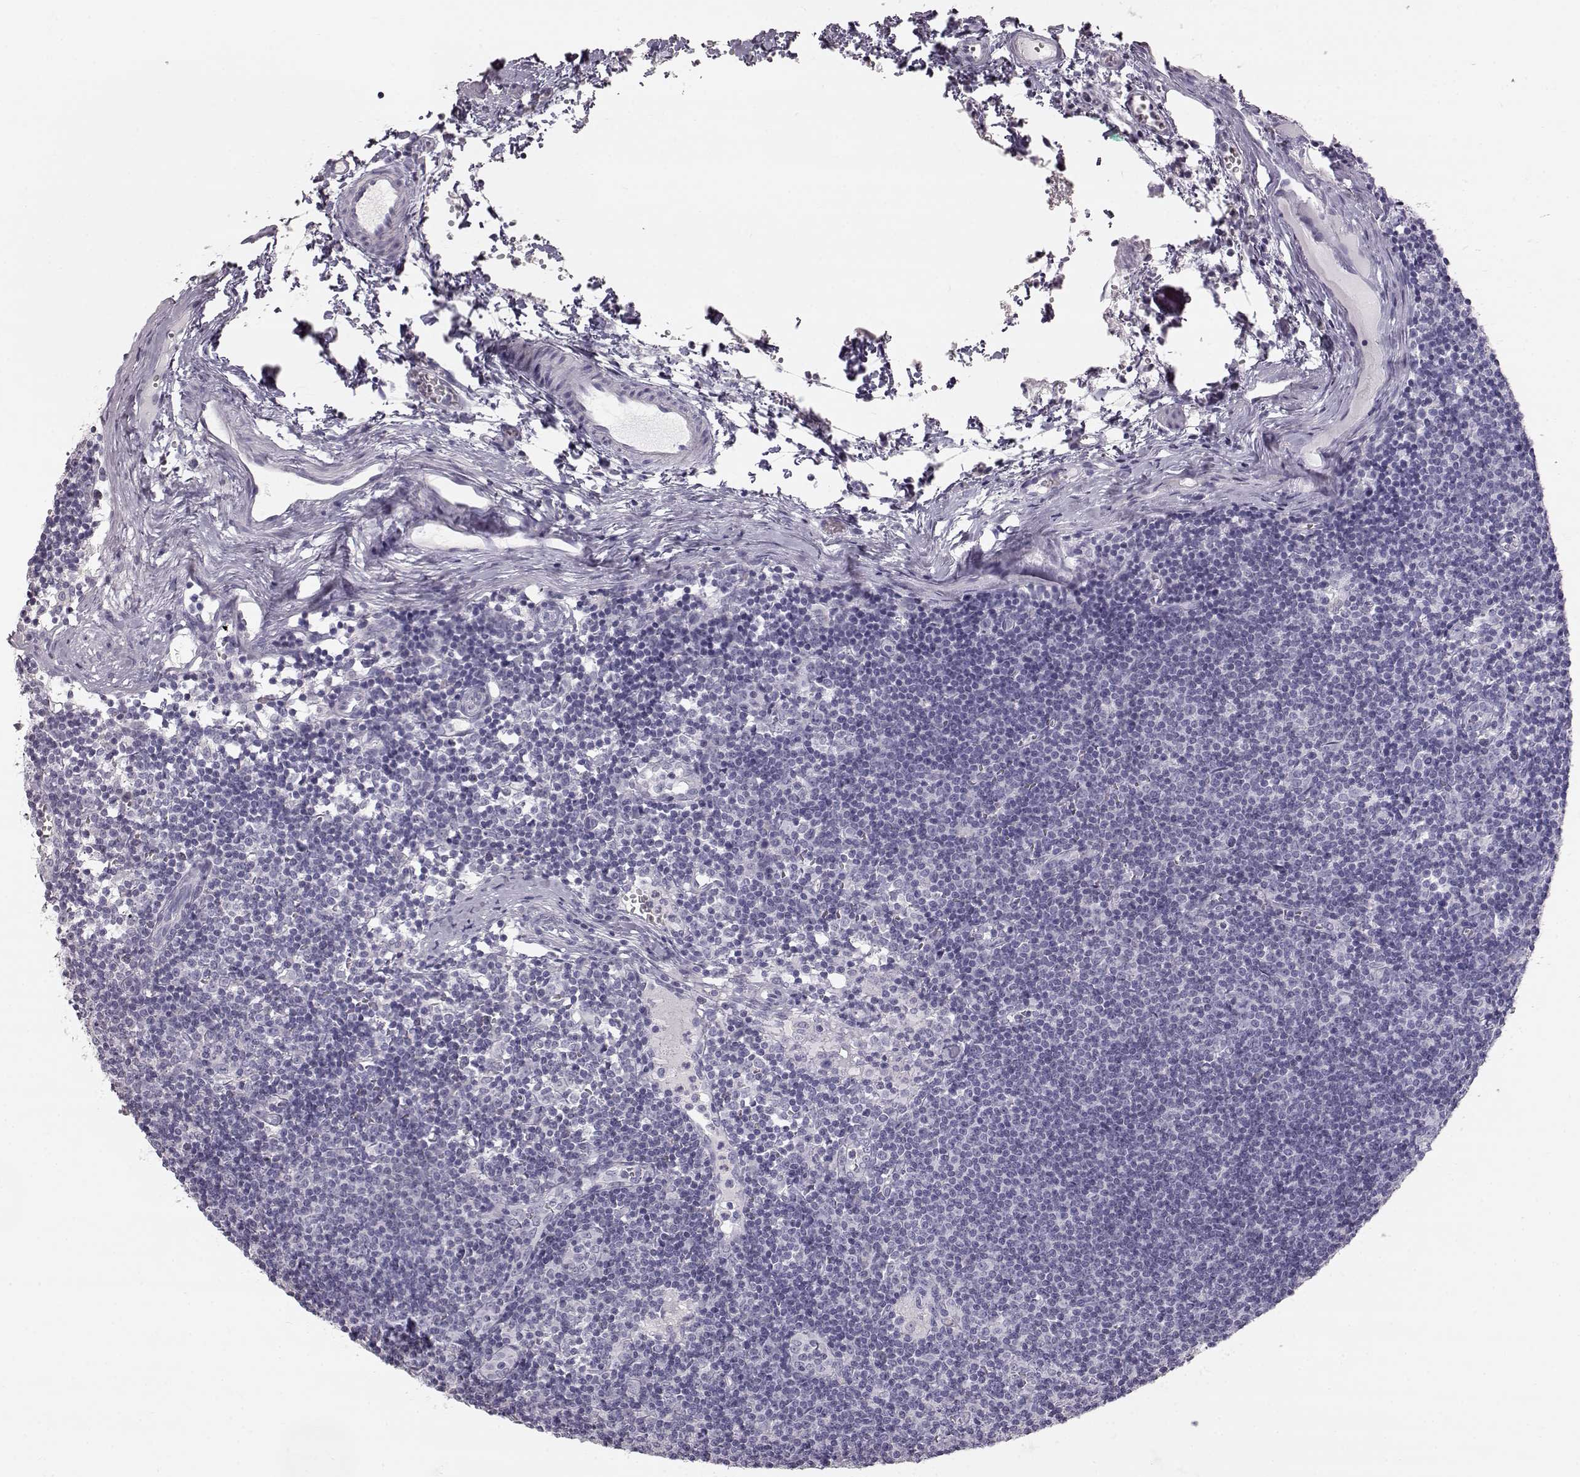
{"staining": {"intensity": "negative", "quantity": "none", "location": "none"}, "tissue": "lymph node", "cell_type": "Germinal center cells", "image_type": "normal", "snomed": [{"axis": "morphology", "description": "Normal tissue, NOS"}, {"axis": "topography", "description": "Lymph node"}], "caption": "The IHC histopathology image has no significant expression in germinal center cells of lymph node.", "gene": "KRT31", "patient": {"sex": "female", "age": 52}}